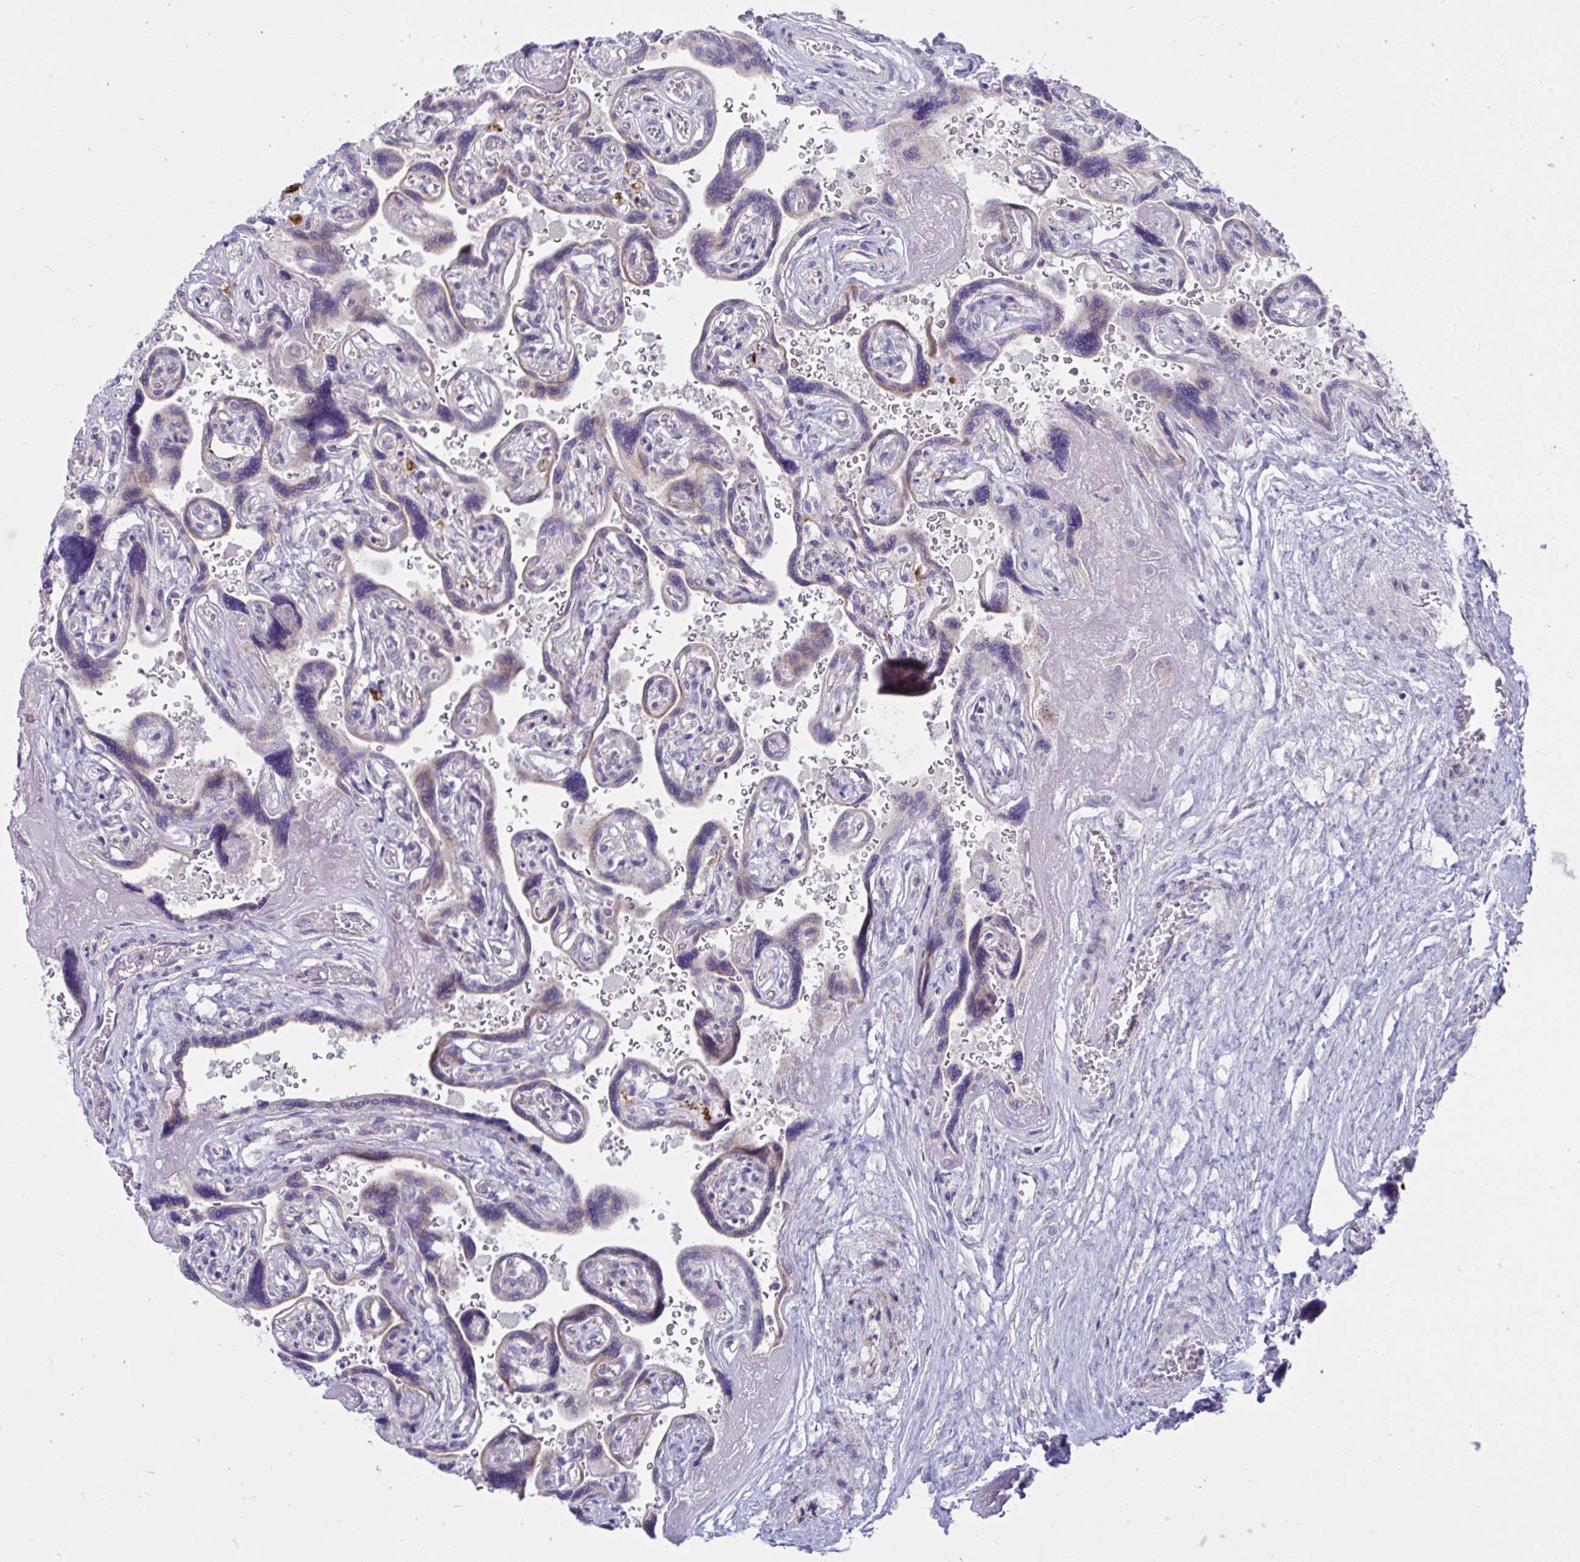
{"staining": {"intensity": "negative", "quantity": "none", "location": "none"}, "tissue": "placenta", "cell_type": "Decidual cells", "image_type": "normal", "snomed": [{"axis": "morphology", "description": "Normal tissue, NOS"}, {"axis": "topography", "description": "Placenta"}], "caption": "IHC photomicrograph of benign placenta: placenta stained with DAB (3,3'-diaminobenzidine) exhibits no significant protein staining in decidual cells. Nuclei are stained in blue.", "gene": "DTX3", "patient": {"sex": "female", "age": 32}}